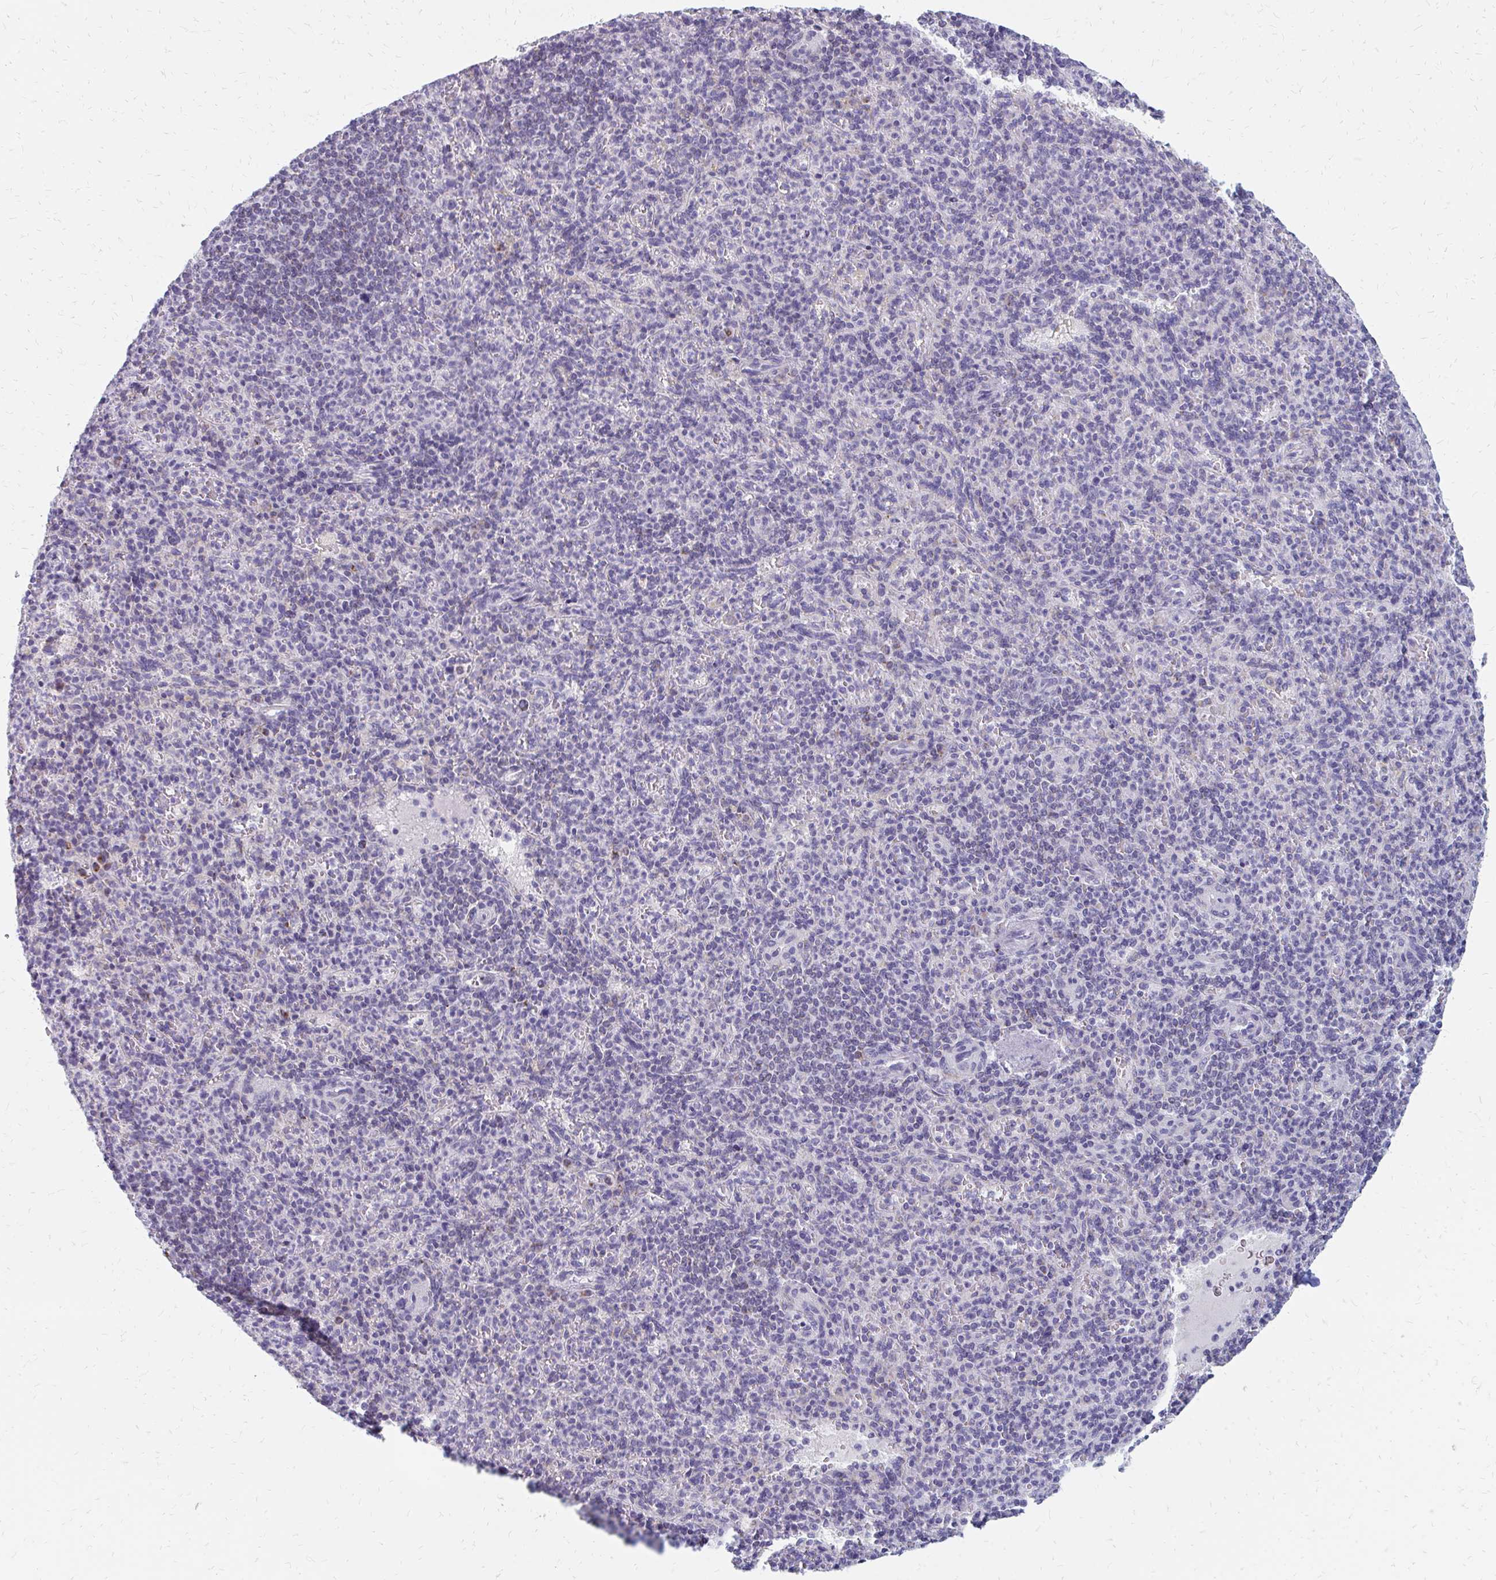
{"staining": {"intensity": "negative", "quantity": "none", "location": "none"}, "tissue": "spleen", "cell_type": "Cells in red pulp", "image_type": "normal", "snomed": [{"axis": "morphology", "description": "Normal tissue, NOS"}, {"axis": "topography", "description": "Spleen"}], "caption": "This is an IHC histopathology image of normal spleen. There is no positivity in cells in red pulp.", "gene": "OR10V1", "patient": {"sex": "female", "age": 74}}